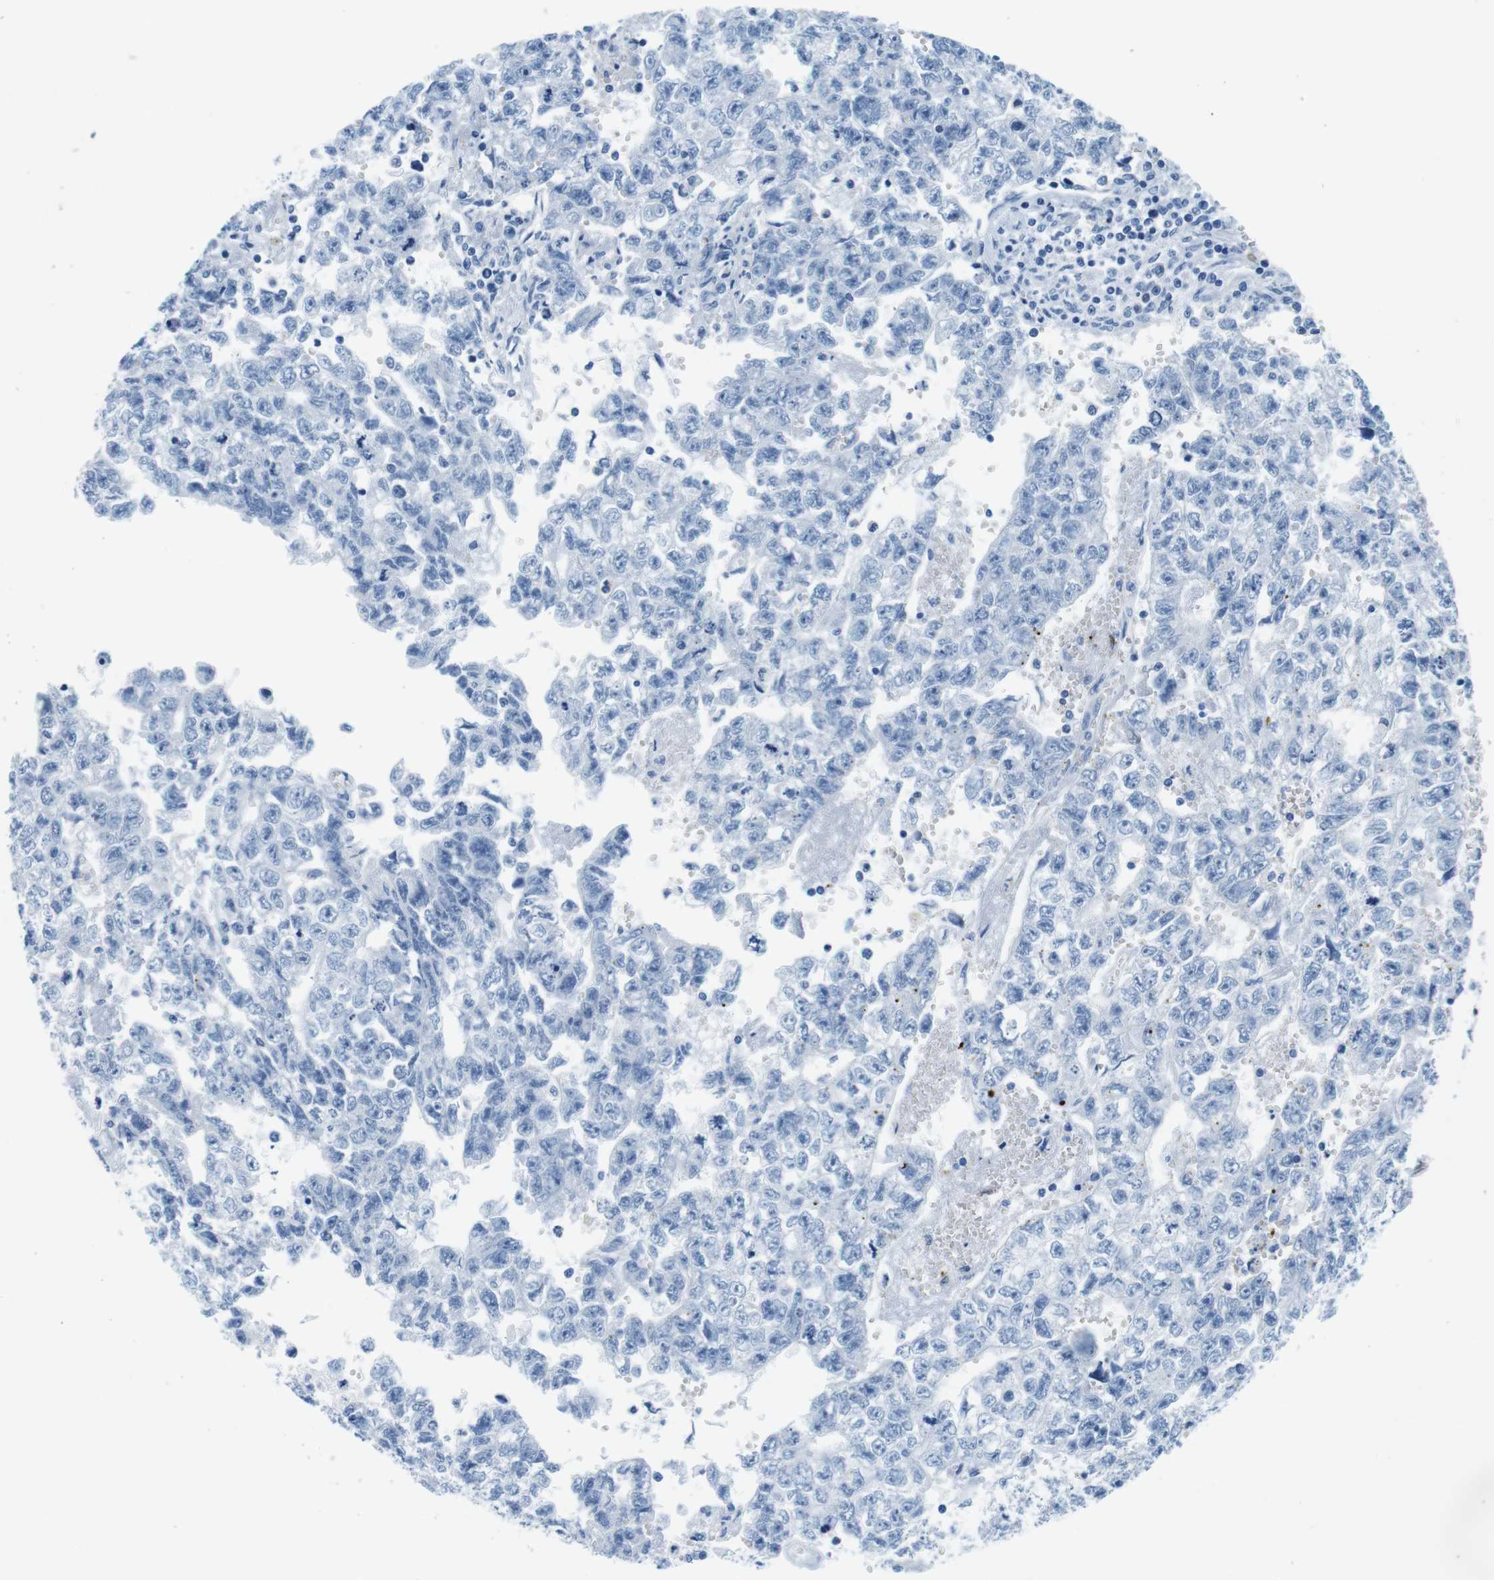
{"staining": {"intensity": "negative", "quantity": "none", "location": "none"}, "tissue": "testis cancer", "cell_type": "Tumor cells", "image_type": "cancer", "snomed": [{"axis": "morphology", "description": "Seminoma, NOS"}, {"axis": "morphology", "description": "Carcinoma, Embryonal, NOS"}, {"axis": "topography", "description": "Testis"}], "caption": "Immunohistochemical staining of testis embryonal carcinoma displays no significant expression in tumor cells. (Brightfield microscopy of DAB immunohistochemistry (IHC) at high magnification).", "gene": "IGHD", "patient": {"sex": "male", "age": 38}}